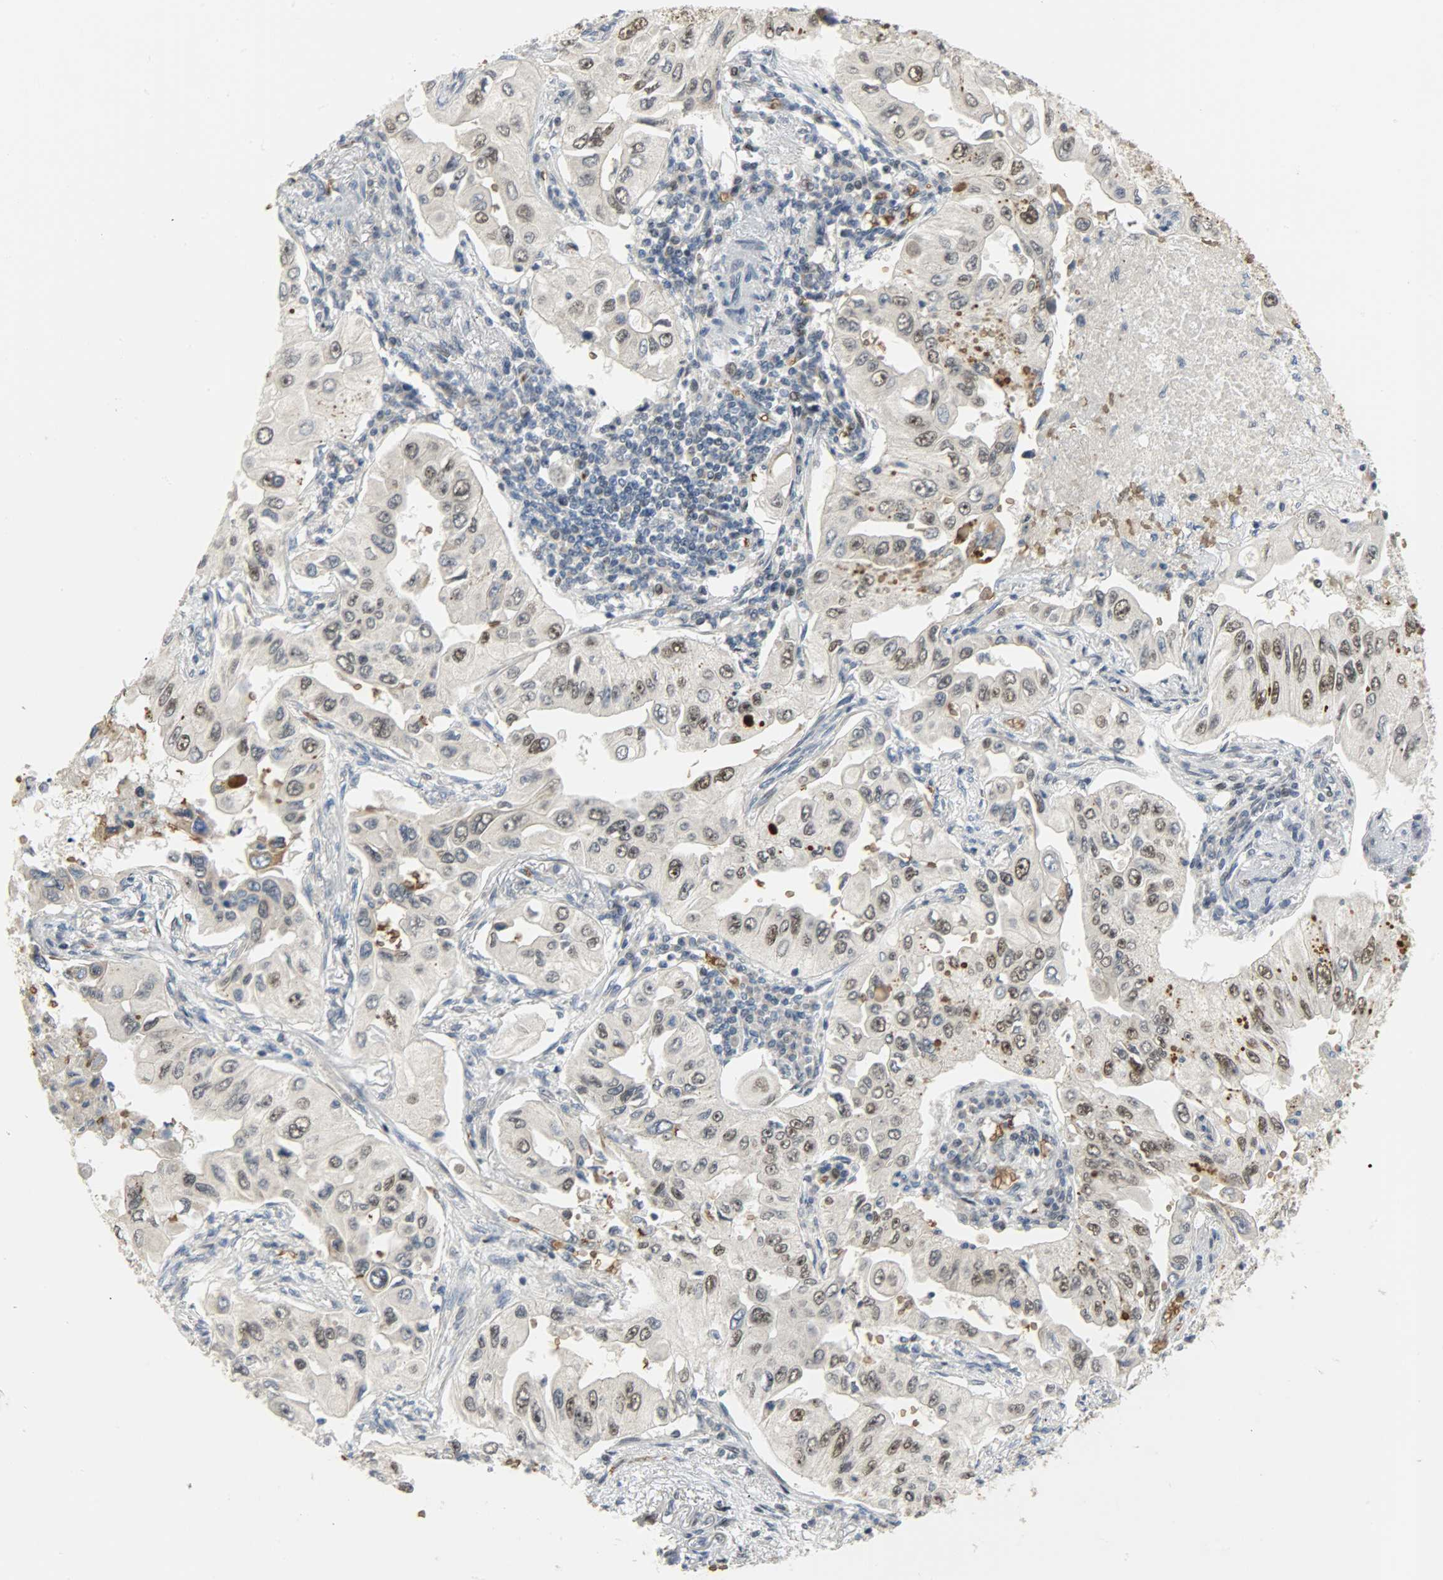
{"staining": {"intensity": "moderate", "quantity": "25%-75%", "location": "nuclear"}, "tissue": "lung cancer", "cell_type": "Tumor cells", "image_type": "cancer", "snomed": [{"axis": "morphology", "description": "Adenocarcinoma, NOS"}, {"axis": "topography", "description": "Lung"}], "caption": "Human lung cancer stained with a brown dye demonstrates moderate nuclear positive staining in approximately 25%-75% of tumor cells.", "gene": "SNAI1", "patient": {"sex": "male", "age": 84}}